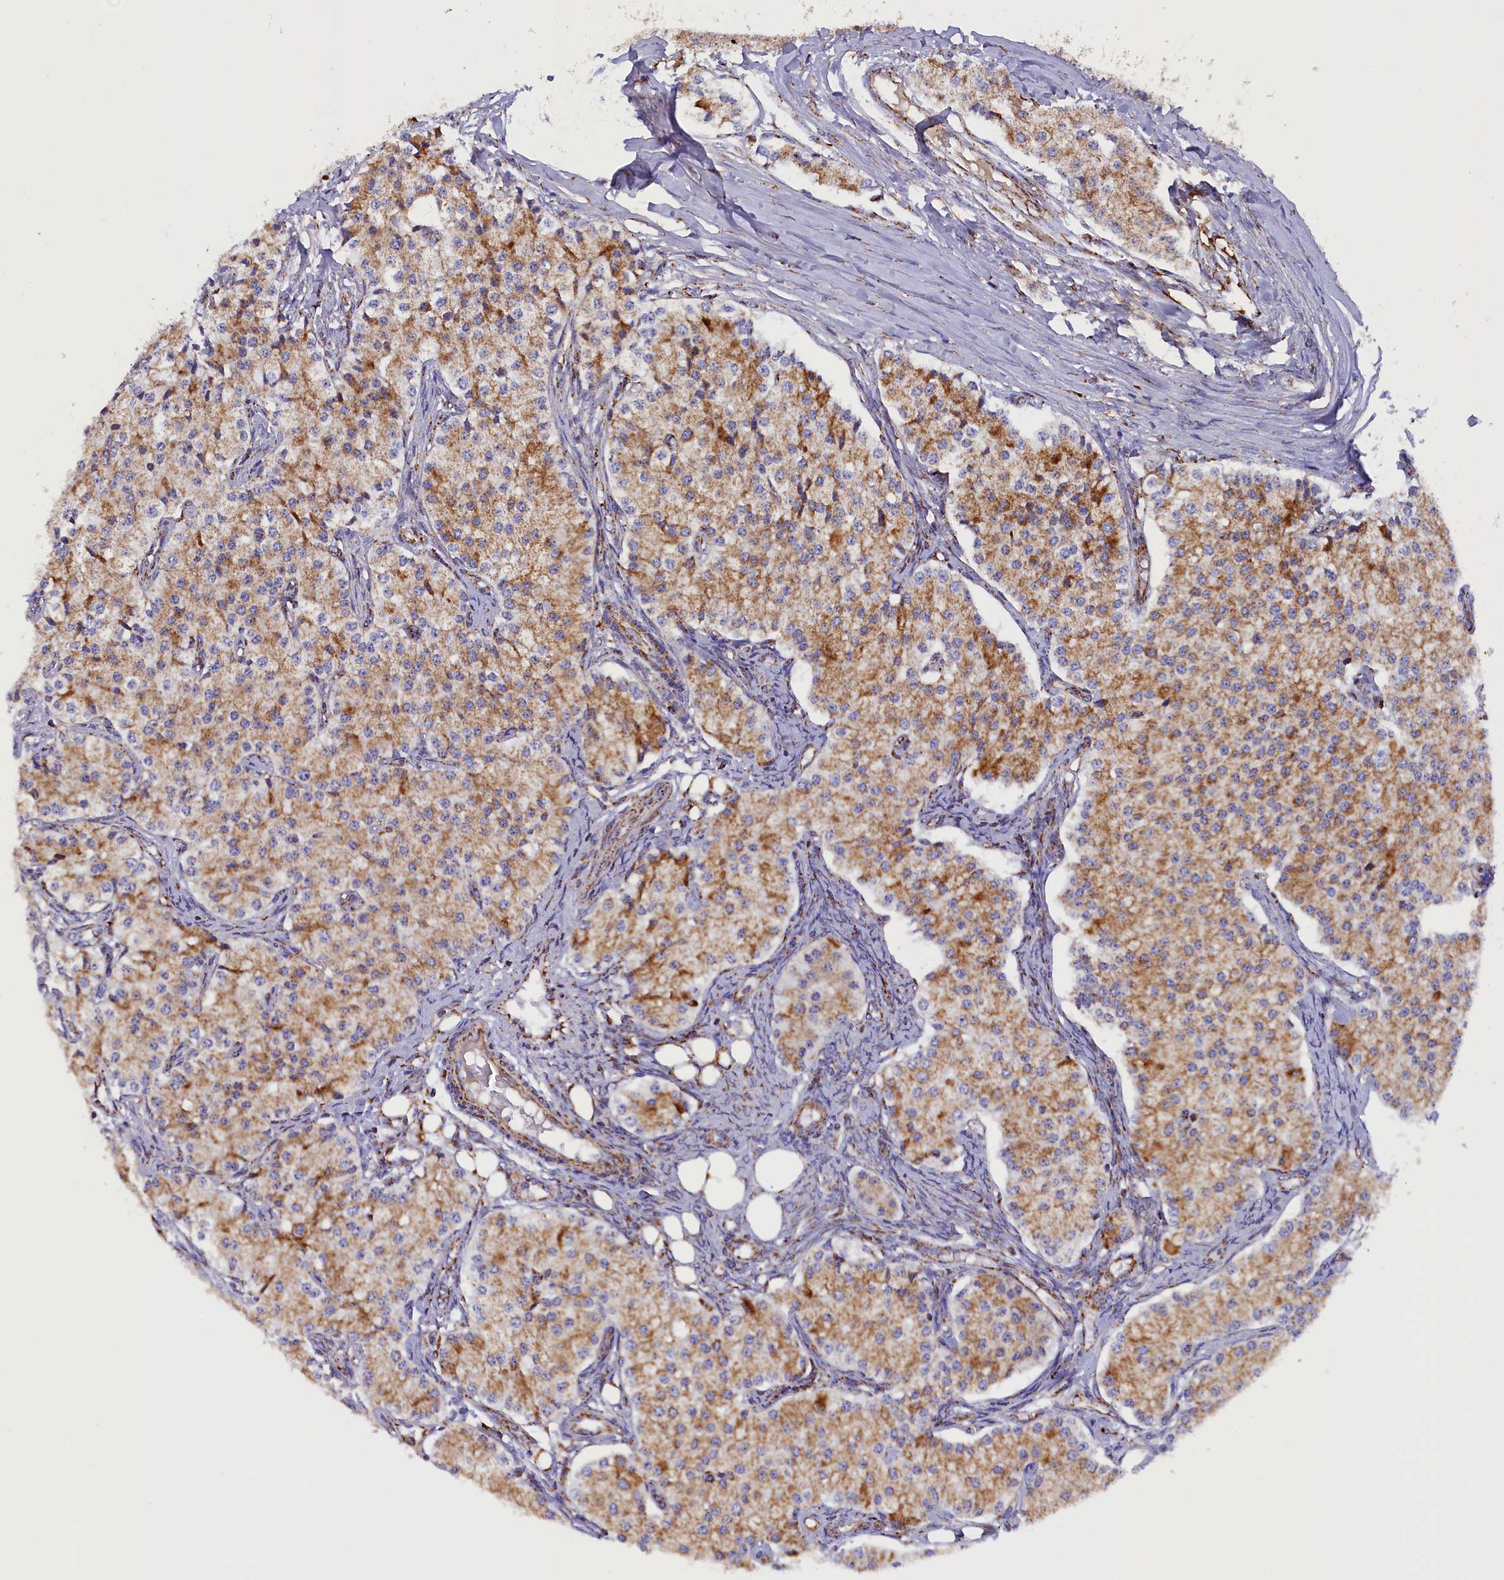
{"staining": {"intensity": "moderate", "quantity": ">75%", "location": "cytoplasmic/membranous"}, "tissue": "carcinoid", "cell_type": "Tumor cells", "image_type": "cancer", "snomed": [{"axis": "morphology", "description": "Carcinoid, malignant, NOS"}, {"axis": "topography", "description": "Colon"}], "caption": "Tumor cells show medium levels of moderate cytoplasmic/membranous staining in approximately >75% of cells in carcinoid. (IHC, brightfield microscopy, high magnification).", "gene": "SLC39A3", "patient": {"sex": "female", "age": 52}}